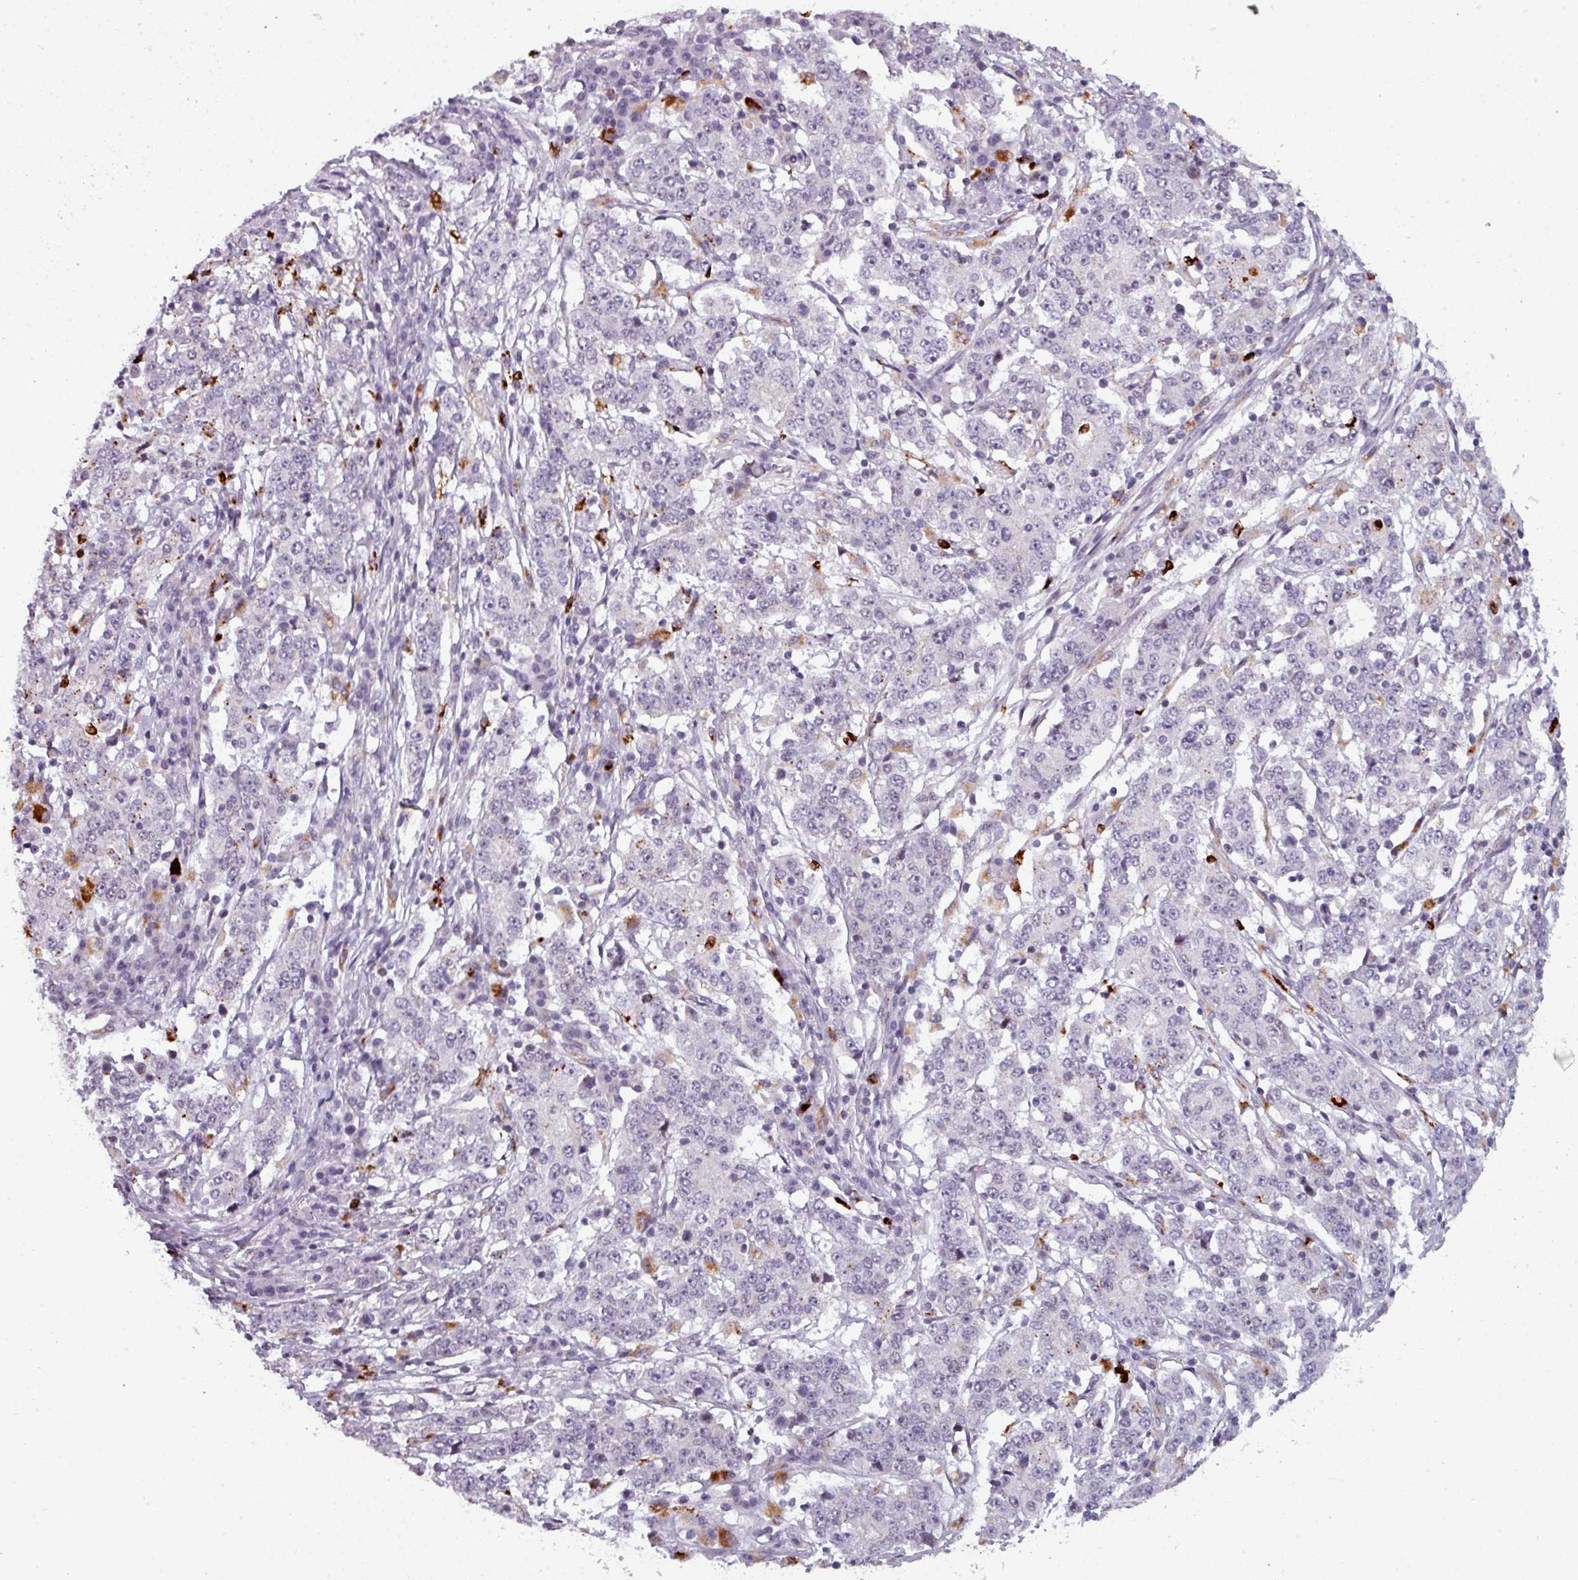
{"staining": {"intensity": "negative", "quantity": "none", "location": "none"}, "tissue": "stomach cancer", "cell_type": "Tumor cells", "image_type": "cancer", "snomed": [{"axis": "morphology", "description": "Adenocarcinoma, NOS"}, {"axis": "topography", "description": "Stomach"}], "caption": "Tumor cells are negative for brown protein staining in stomach cancer (adenocarcinoma).", "gene": "TMEFF1", "patient": {"sex": "male", "age": 59}}